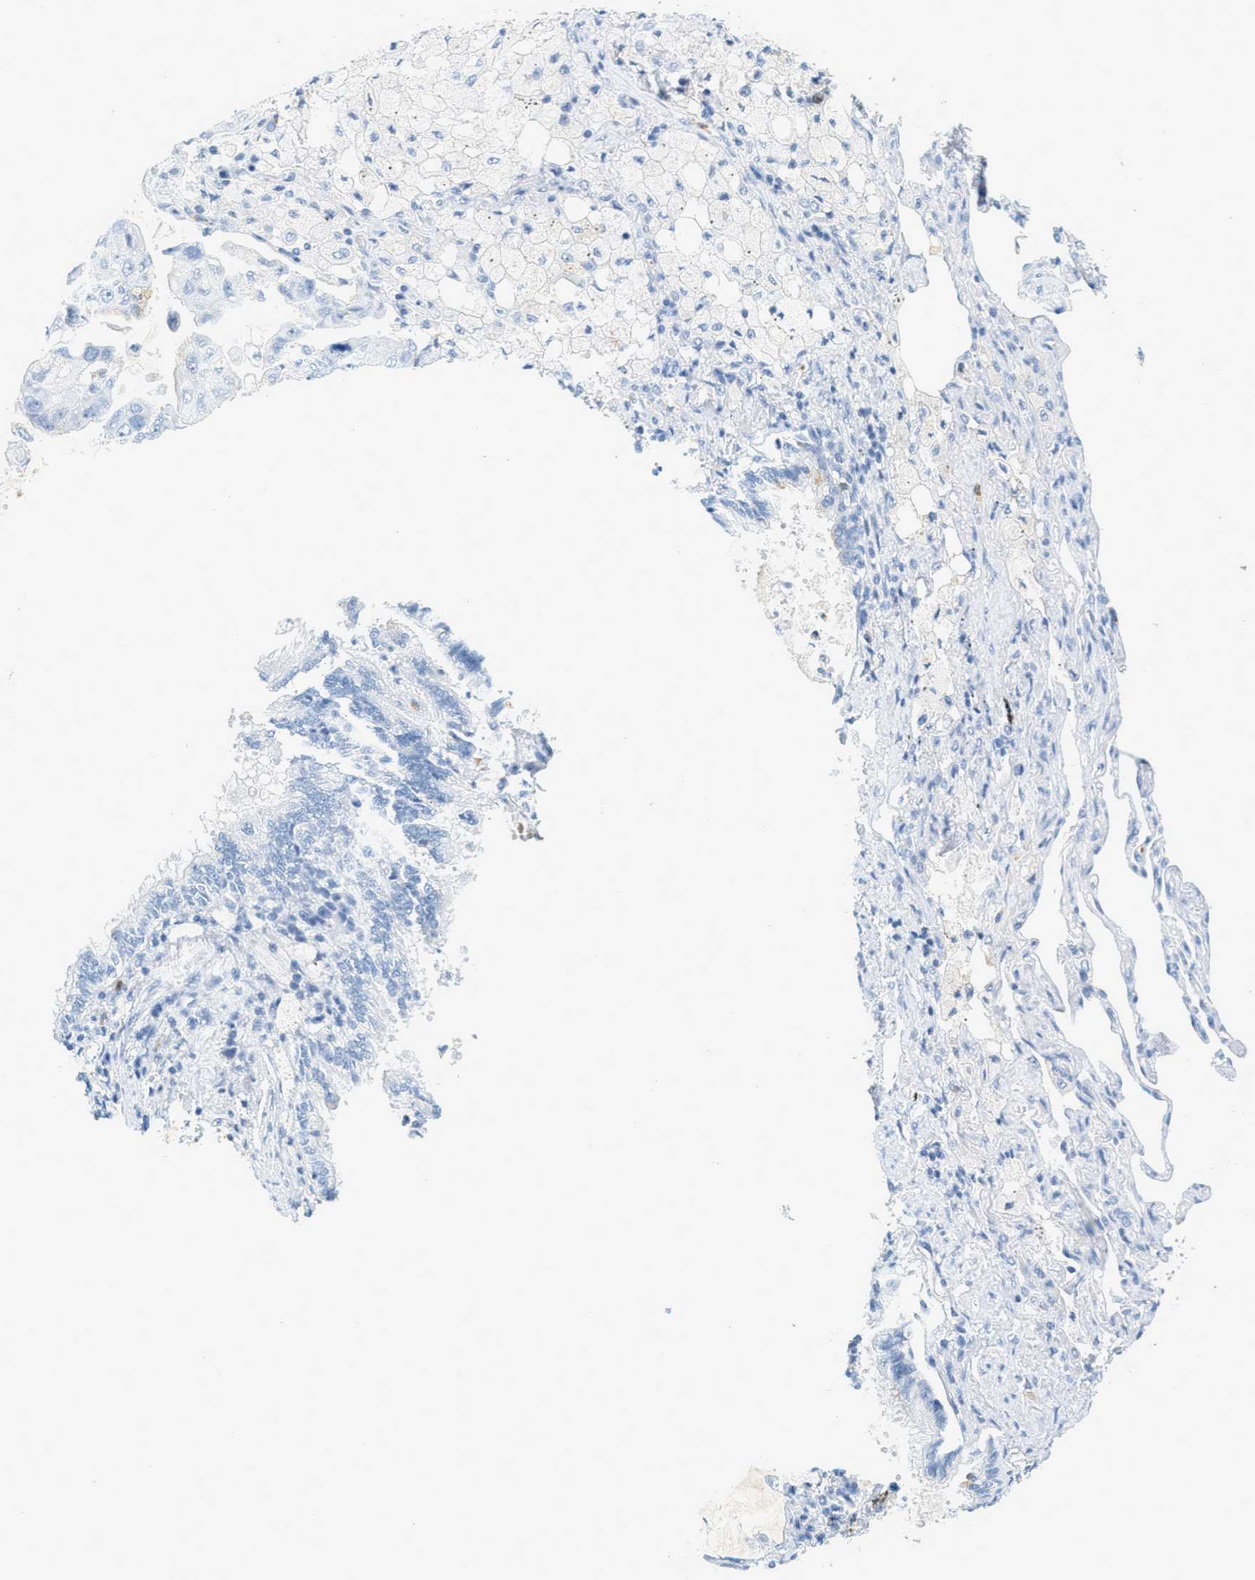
{"staining": {"intensity": "negative", "quantity": "none", "location": "none"}, "tissue": "lung cancer", "cell_type": "Tumor cells", "image_type": "cancer", "snomed": [{"axis": "morphology", "description": "Adenocarcinoma, NOS"}, {"axis": "topography", "description": "Lung"}], "caption": "Immunohistochemistry of human lung cancer (adenocarcinoma) reveals no staining in tumor cells.", "gene": "LCN2", "patient": {"sex": "male", "age": 64}}